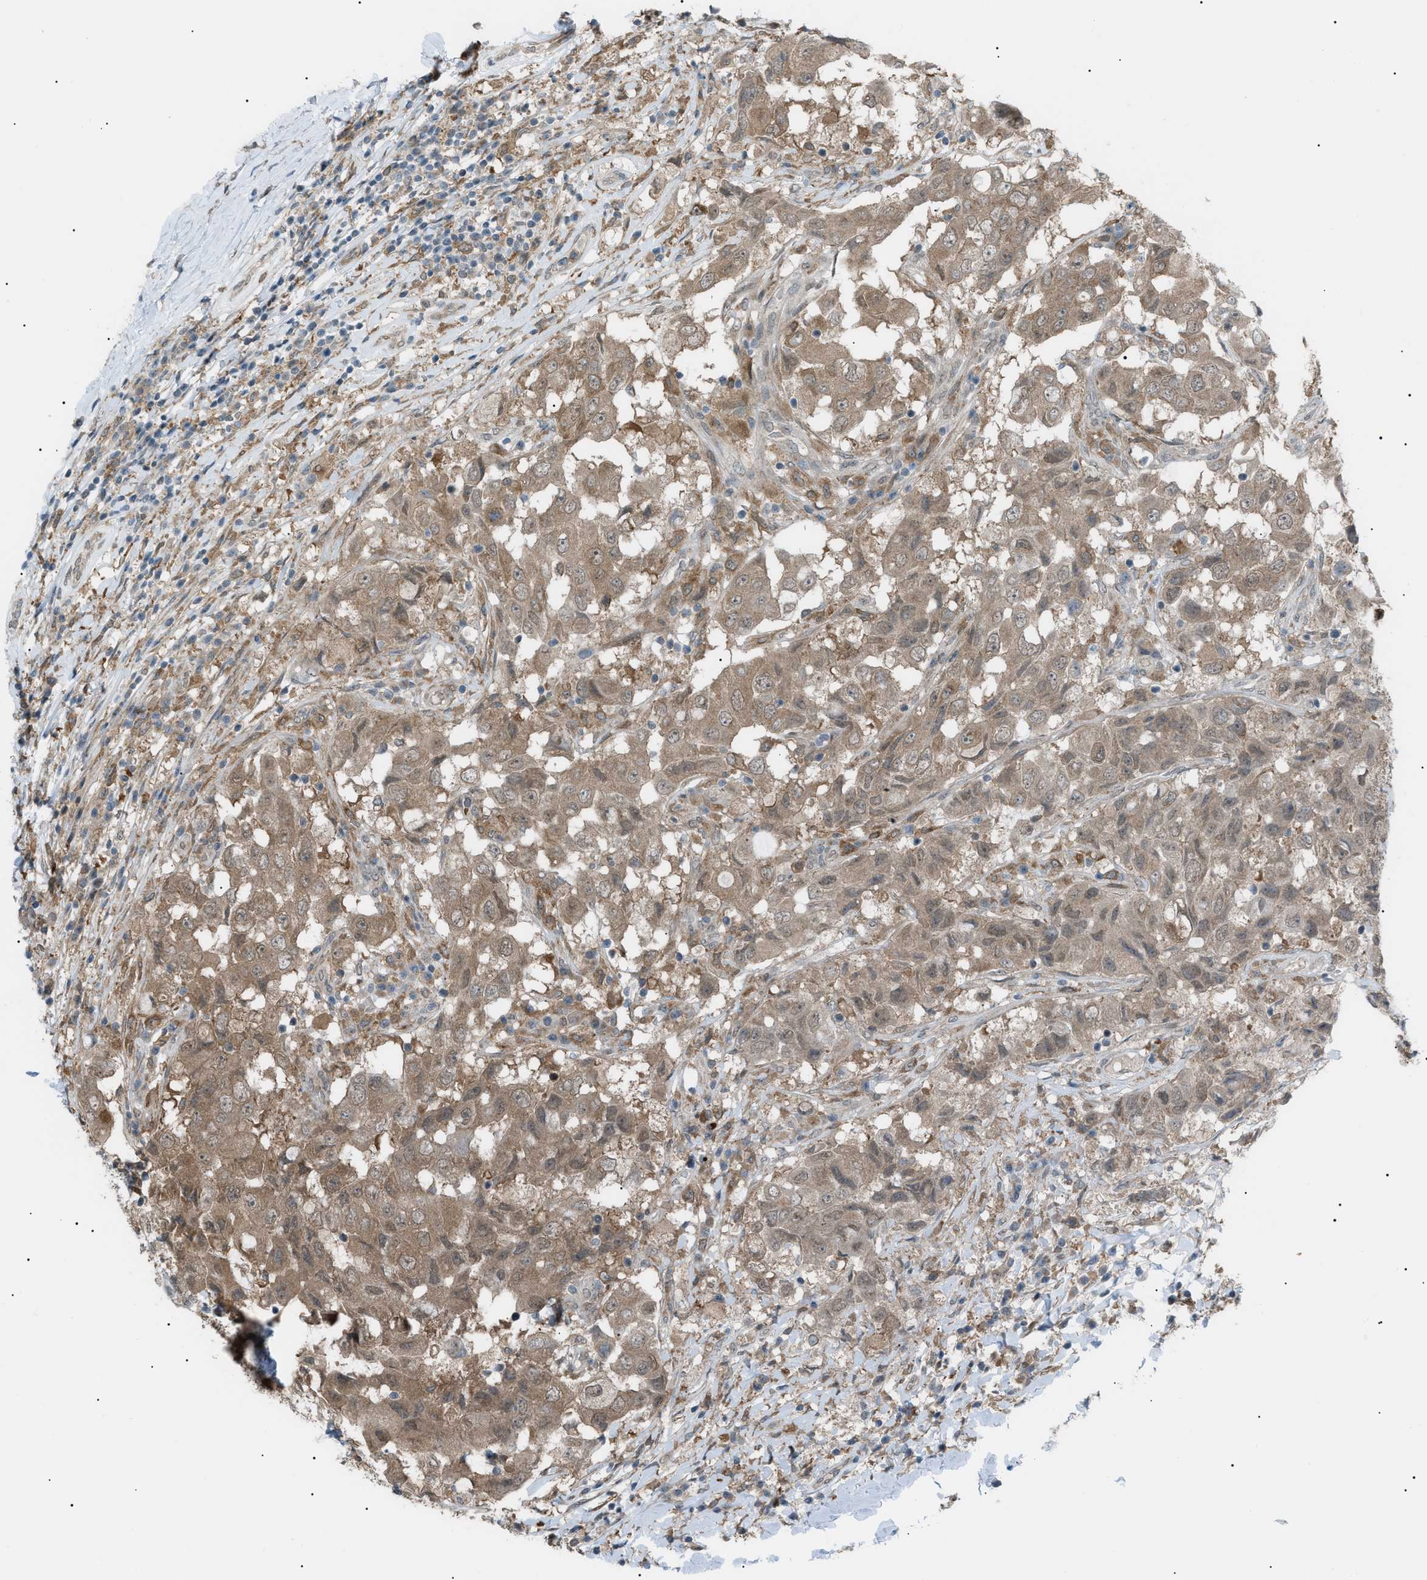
{"staining": {"intensity": "moderate", "quantity": ">75%", "location": "cytoplasmic/membranous,nuclear"}, "tissue": "breast cancer", "cell_type": "Tumor cells", "image_type": "cancer", "snomed": [{"axis": "morphology", "description": "Duct carcinoma"}, {"axis": "topography", "description": "Breast"}], "caption": "Breast cancer (invasive ductal carcinoma) stained for a protein reveals moderate cytoplasmic/membranous and nuclear positivity in tumor cells.", "gene": "LPIN2", "patient": {"sex": "female", "age": 27}}